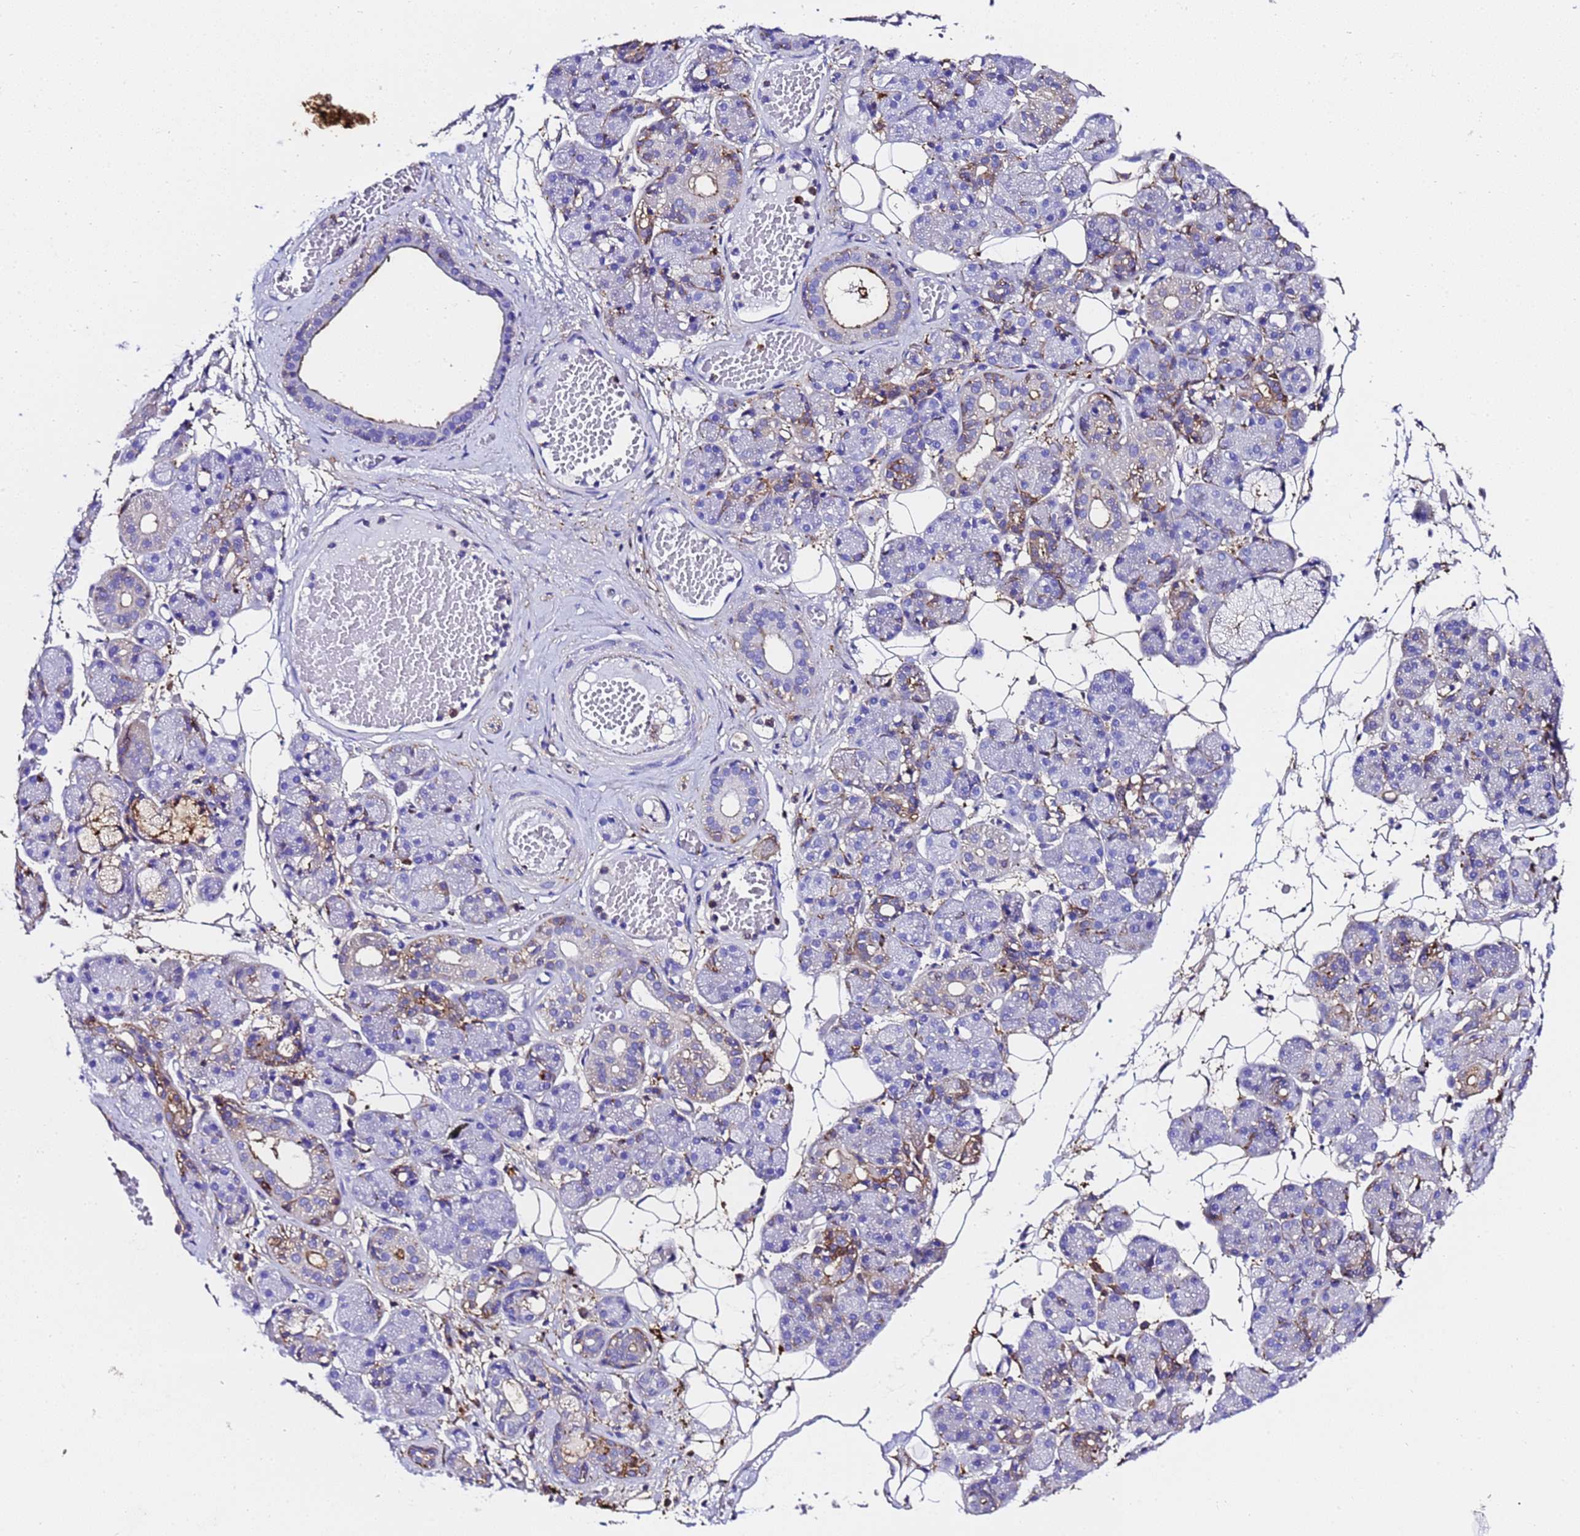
{"staining": {"intensity": "moderate", "quantity": "<25%", "location": "cytoplasmic/membranous"}, "tissue": "salivary gland", "cell_type": "Glandular cells", "image_type": "normal", "snomed": [{"axis": "morphology", "description": "Normal tissue, NOS"}, {"axis": "topography", "description": "Salivary gland"}], "caption": "A high-resolution histopathology image shows IHC staining of unremarkable salivary gland, which shows moderate cytoplasmic/membranous expression in approximately <25% of glandular cells.", "gene": "FTL", "patient": {"sex": "male", "age": 63}}